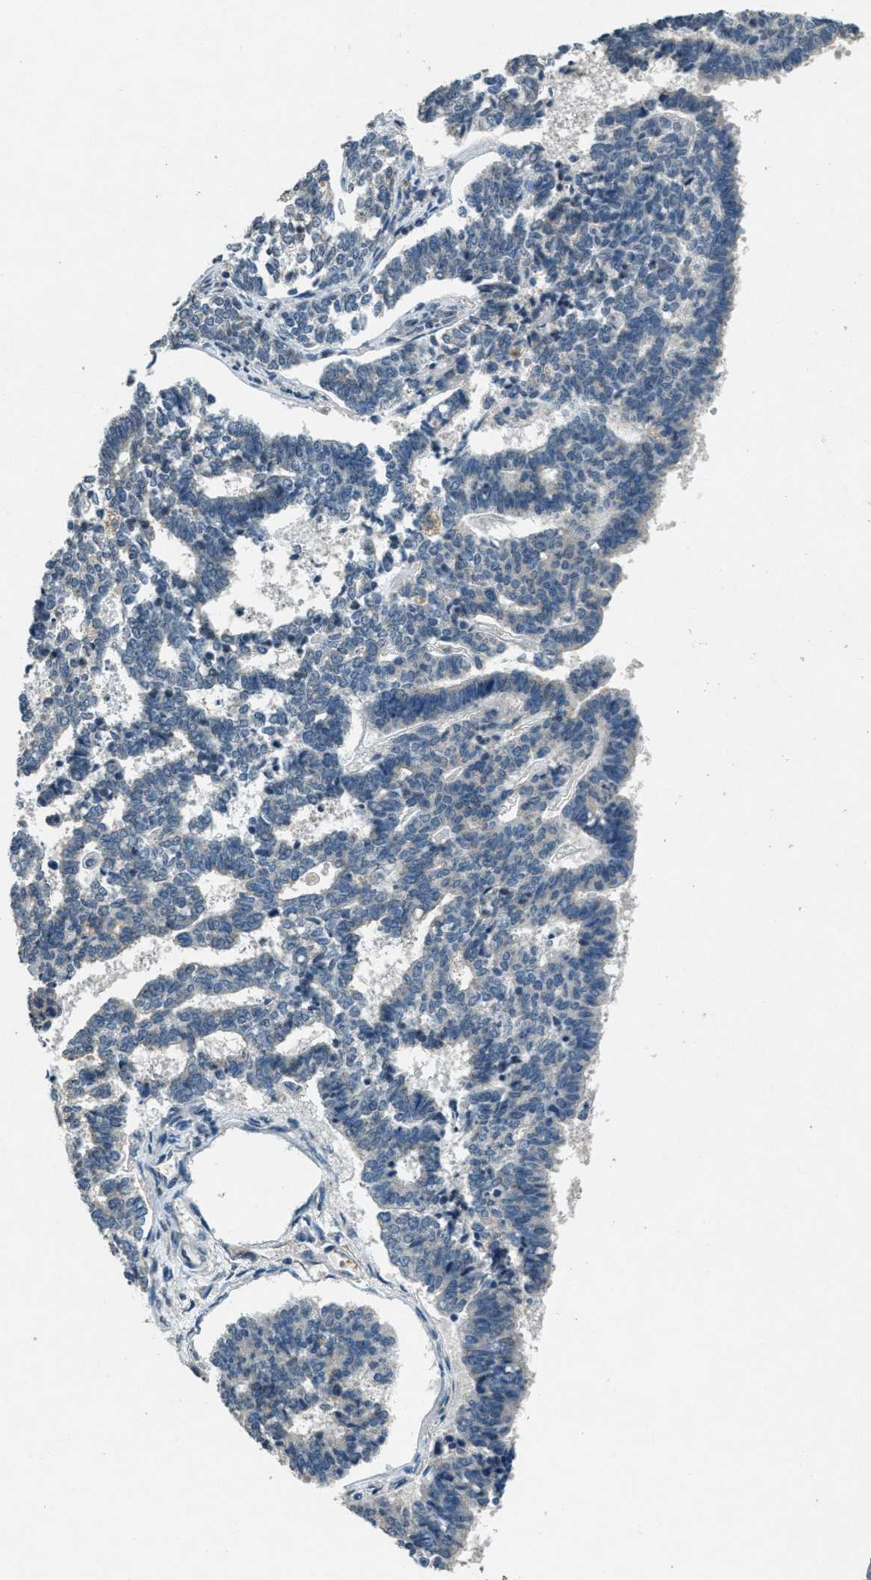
{"staining": {"intensity": "negative", "quantity": "none", "location": "none"}, "tissue": "endometrial cancer", "cell_type": "Tumor cells", "image_type": "cancer", "snomed": [{"axis": "morphology", "description": "Adenocarcinoma, NOS"}, {"axis": "topography", "description": "Endometrium"}], "caption": "This is an immunohistochemistry image of endometrial cancer (adenocarcinoma). There is no staining in tumor cells.", "gene": "RAB3D", "patient": {"sex": "female", "age": 70}}